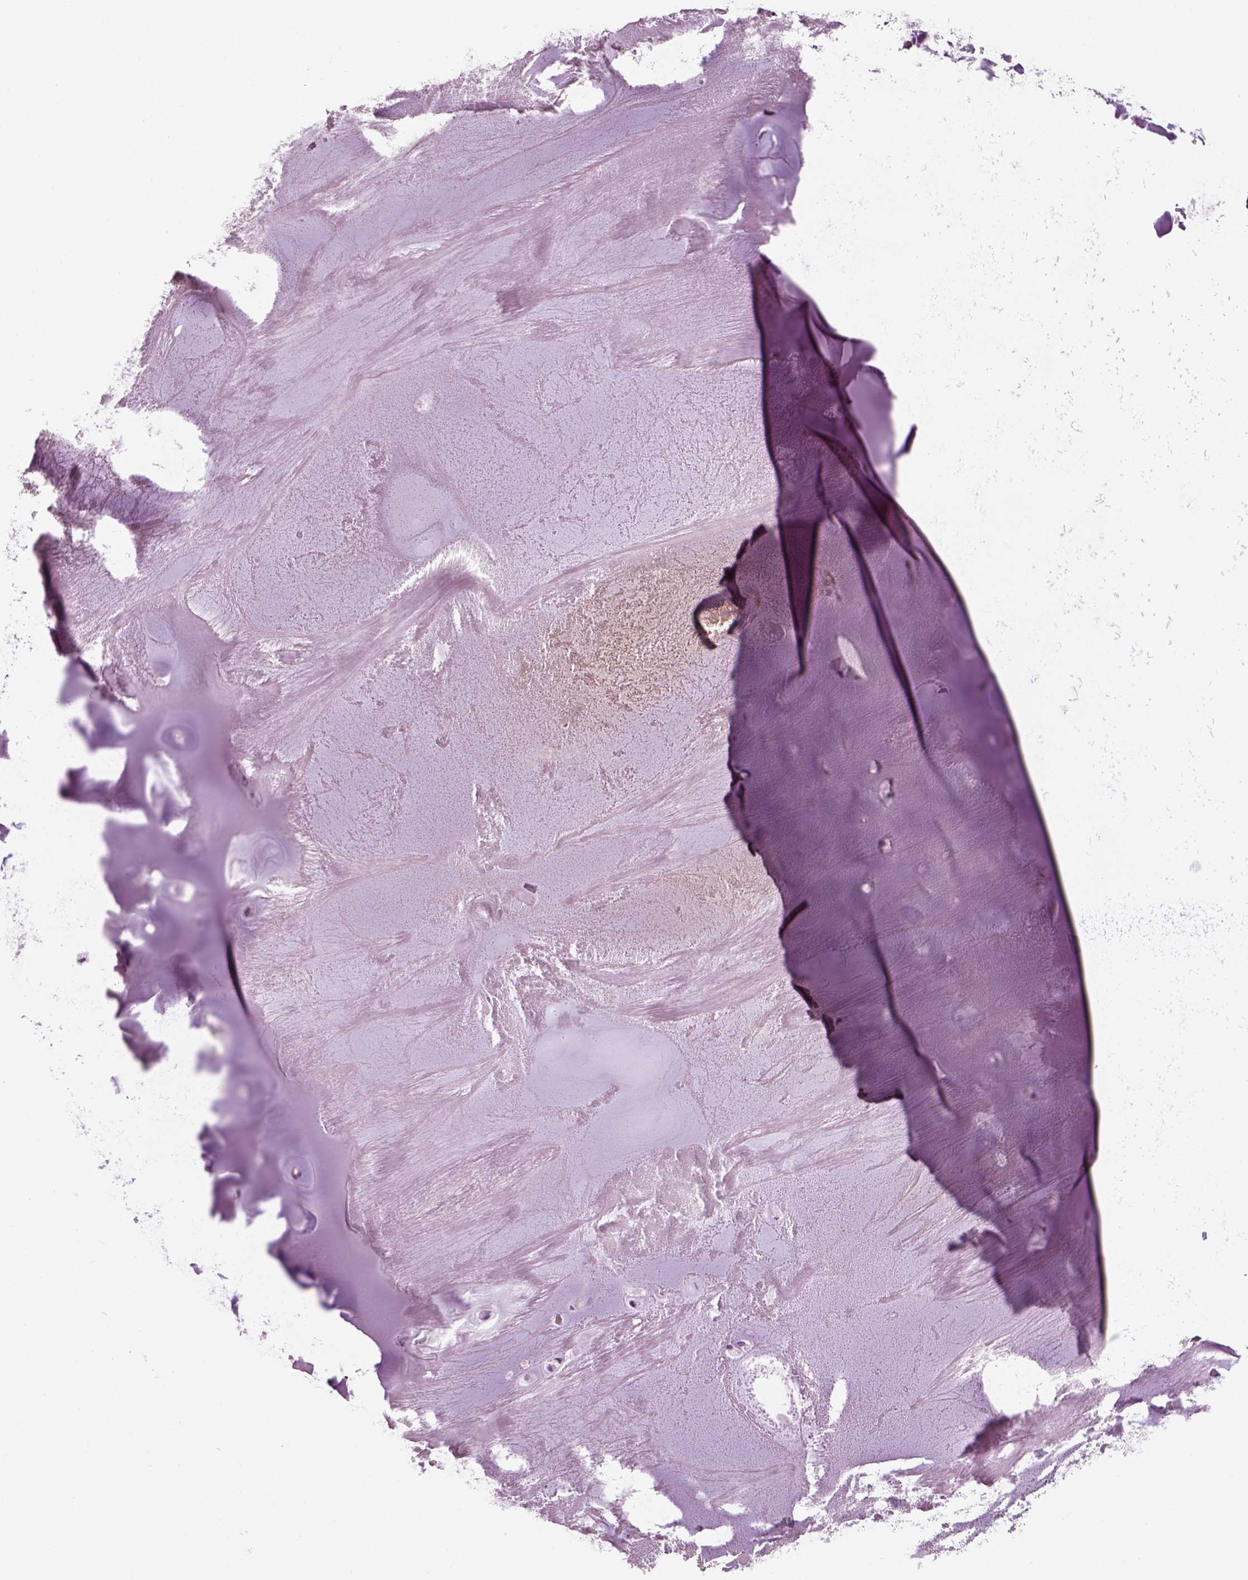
{"staining": {"intensity": "negative", "quantity": "none", "location": "none"}, "tissue": "soft tissue", "cell_type": "Chondrocytes", "image_type": "normal", "snomed": [{"axis": "morphology", "description": "Normal tissue, NOS"}, {"axis": "morphology", "description": "Squamous cell carcinoma, NOS"}, {"axis": "topography", "description": "Cartilage tissue"}, {"axis": "topography", "description": "Lung"}], "caption": "This is a micrograph of immunohistochemistry (IHC) staining of normal soft tissue, which shows no expression in chondrocytes. (DAB immunohistochemistry, high magnification).", "gene": "PABPC1L2A", "patient": {"sex": "male", "age": 66}}